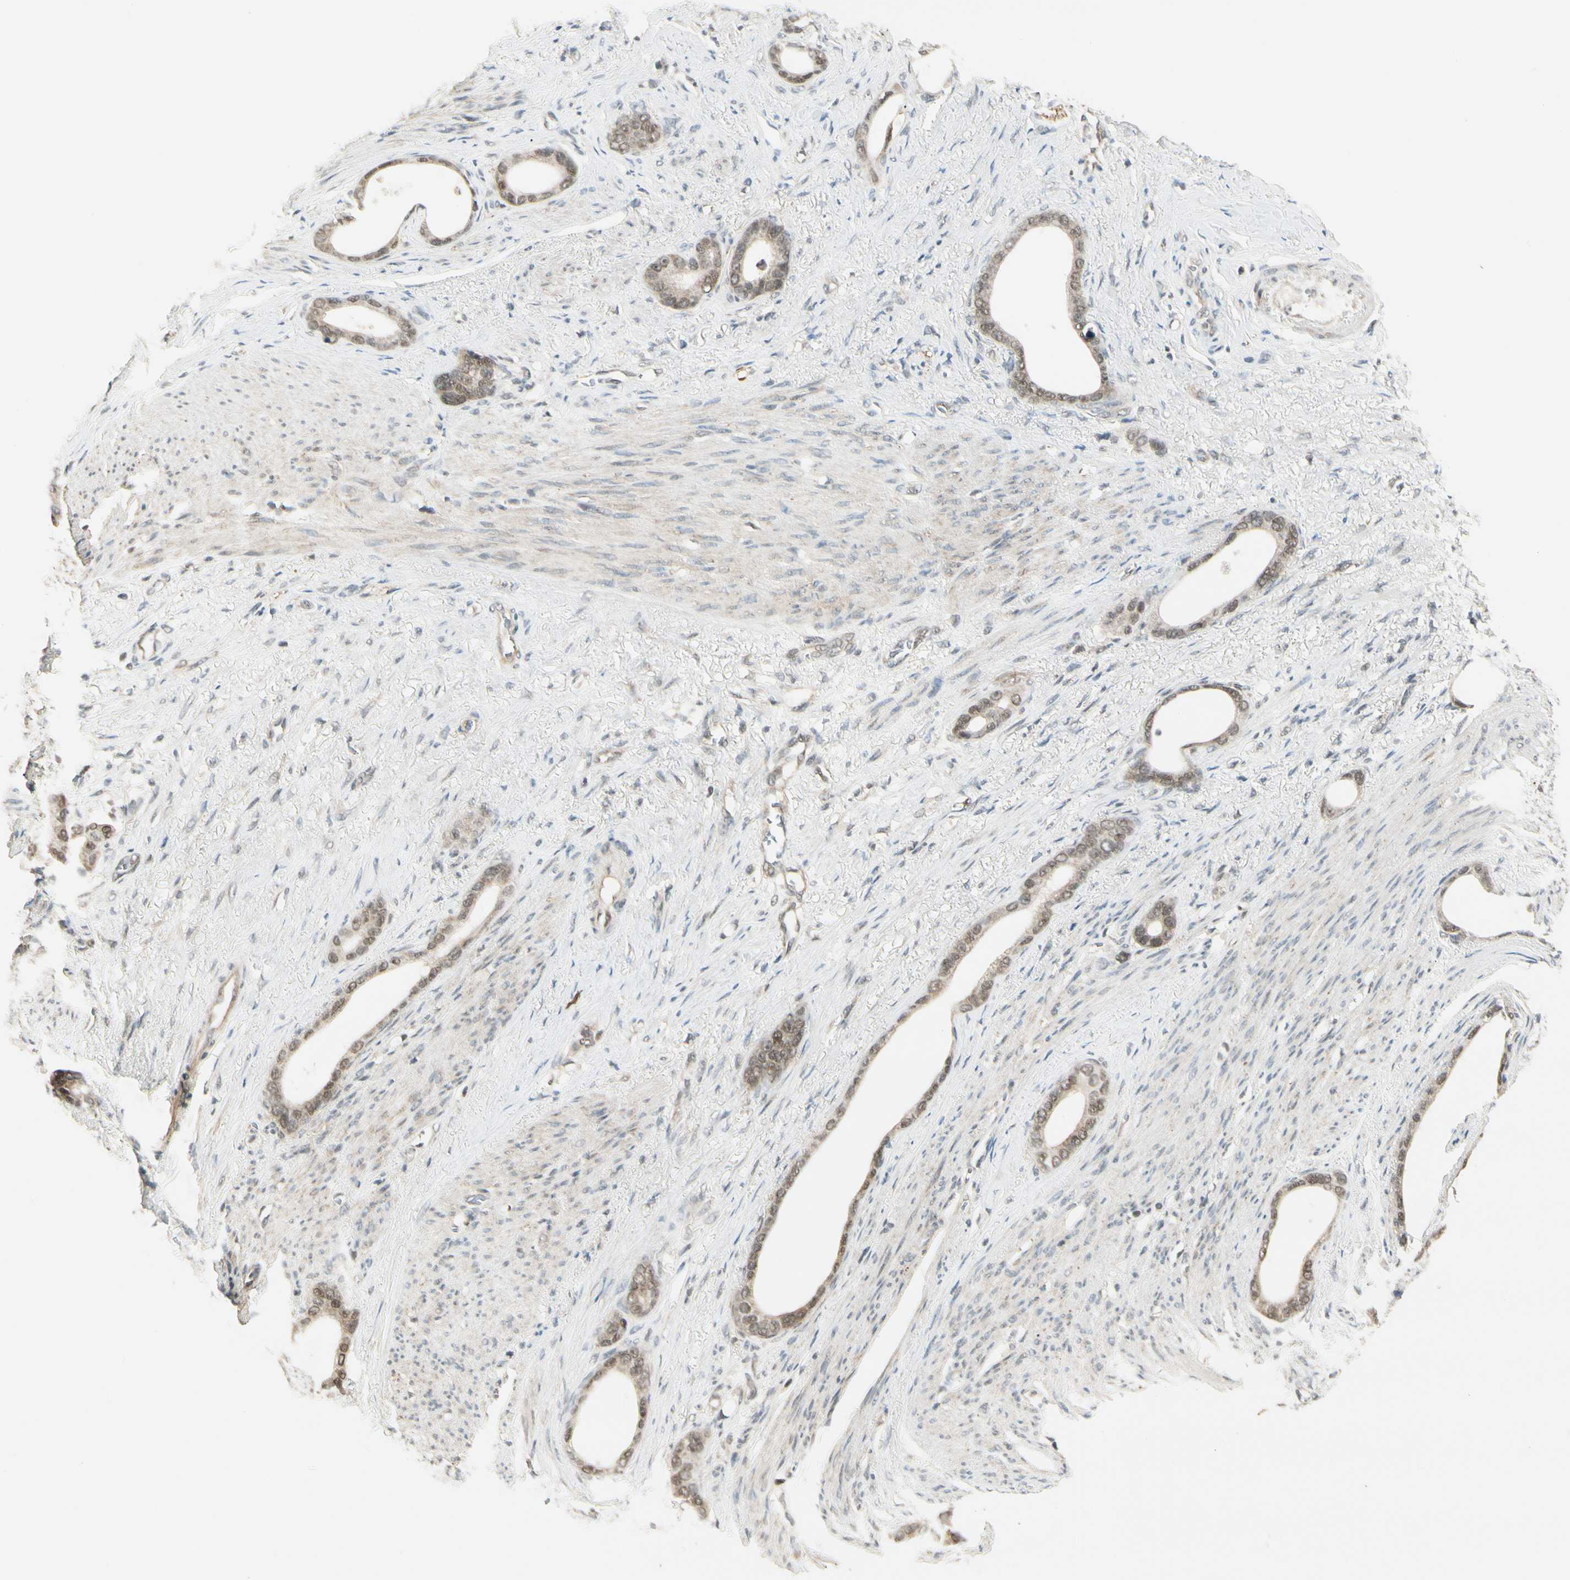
{"staining": {"intensity": "weak", "quantity": ">75%", "location": "cytoplasmic/membranous,nuclear"}, "tissue": "stomach cancer", "cell_type": "Tumor cells", "image_type": "cancer", "snomed": [{"axis": "morphology", "description": "Adenocarcinoma, NOS"}, {"axis": "topography", "description": "Stomach"}], "caption": "Immunohistochemistry (IHC) (DAB) staining of human stomach cancer shows weak cytoplasmic/membranous and nuclear protein expression in about >75% of tumor cells.", "gene": "ZSCAN12", "patient": {"sex": "female", "age": 75}}